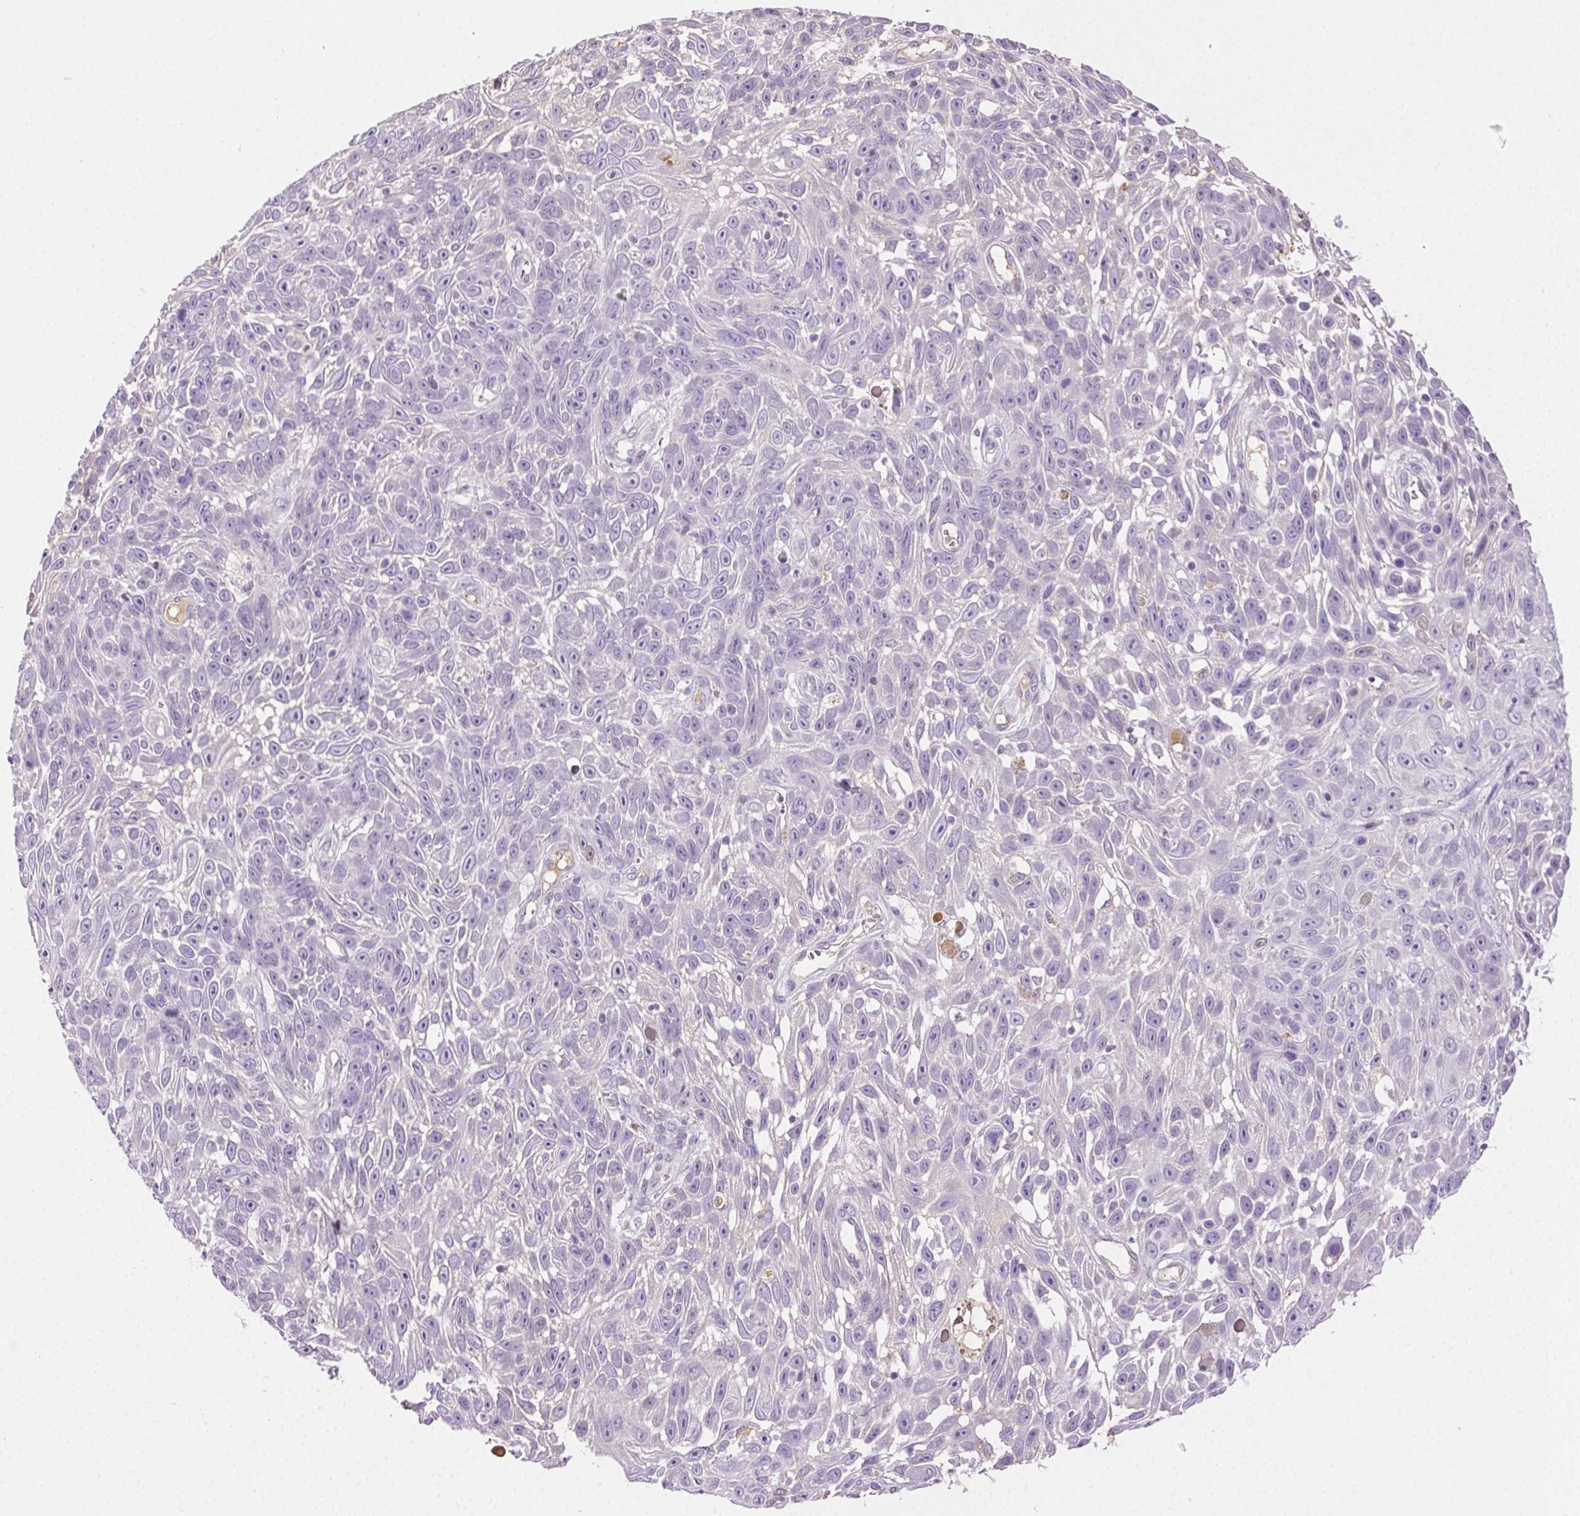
{"staining": {"intensity": "negative", "quantity": "none", "location": "none"}, "tissue": "skin cancer", "cell_type": "Tumor cells", "image_type": "cancer", "snomed": [{"axis": "morphology", "description": "Squamous cell carcinoma, NOS"}, {"axis": "topography", "description": "Skin"}], "caption": "Immunohistochemistry of human skin cancer exhibits no expression in tumor cells. The staining was performed using DAB to visualize the protein expression in brown, while the nuclei were stained in blue with hematoxylin (Magnification: 20x).", "gene": "BPIFB2", "patient": {"sex": "male", "age": 82}}